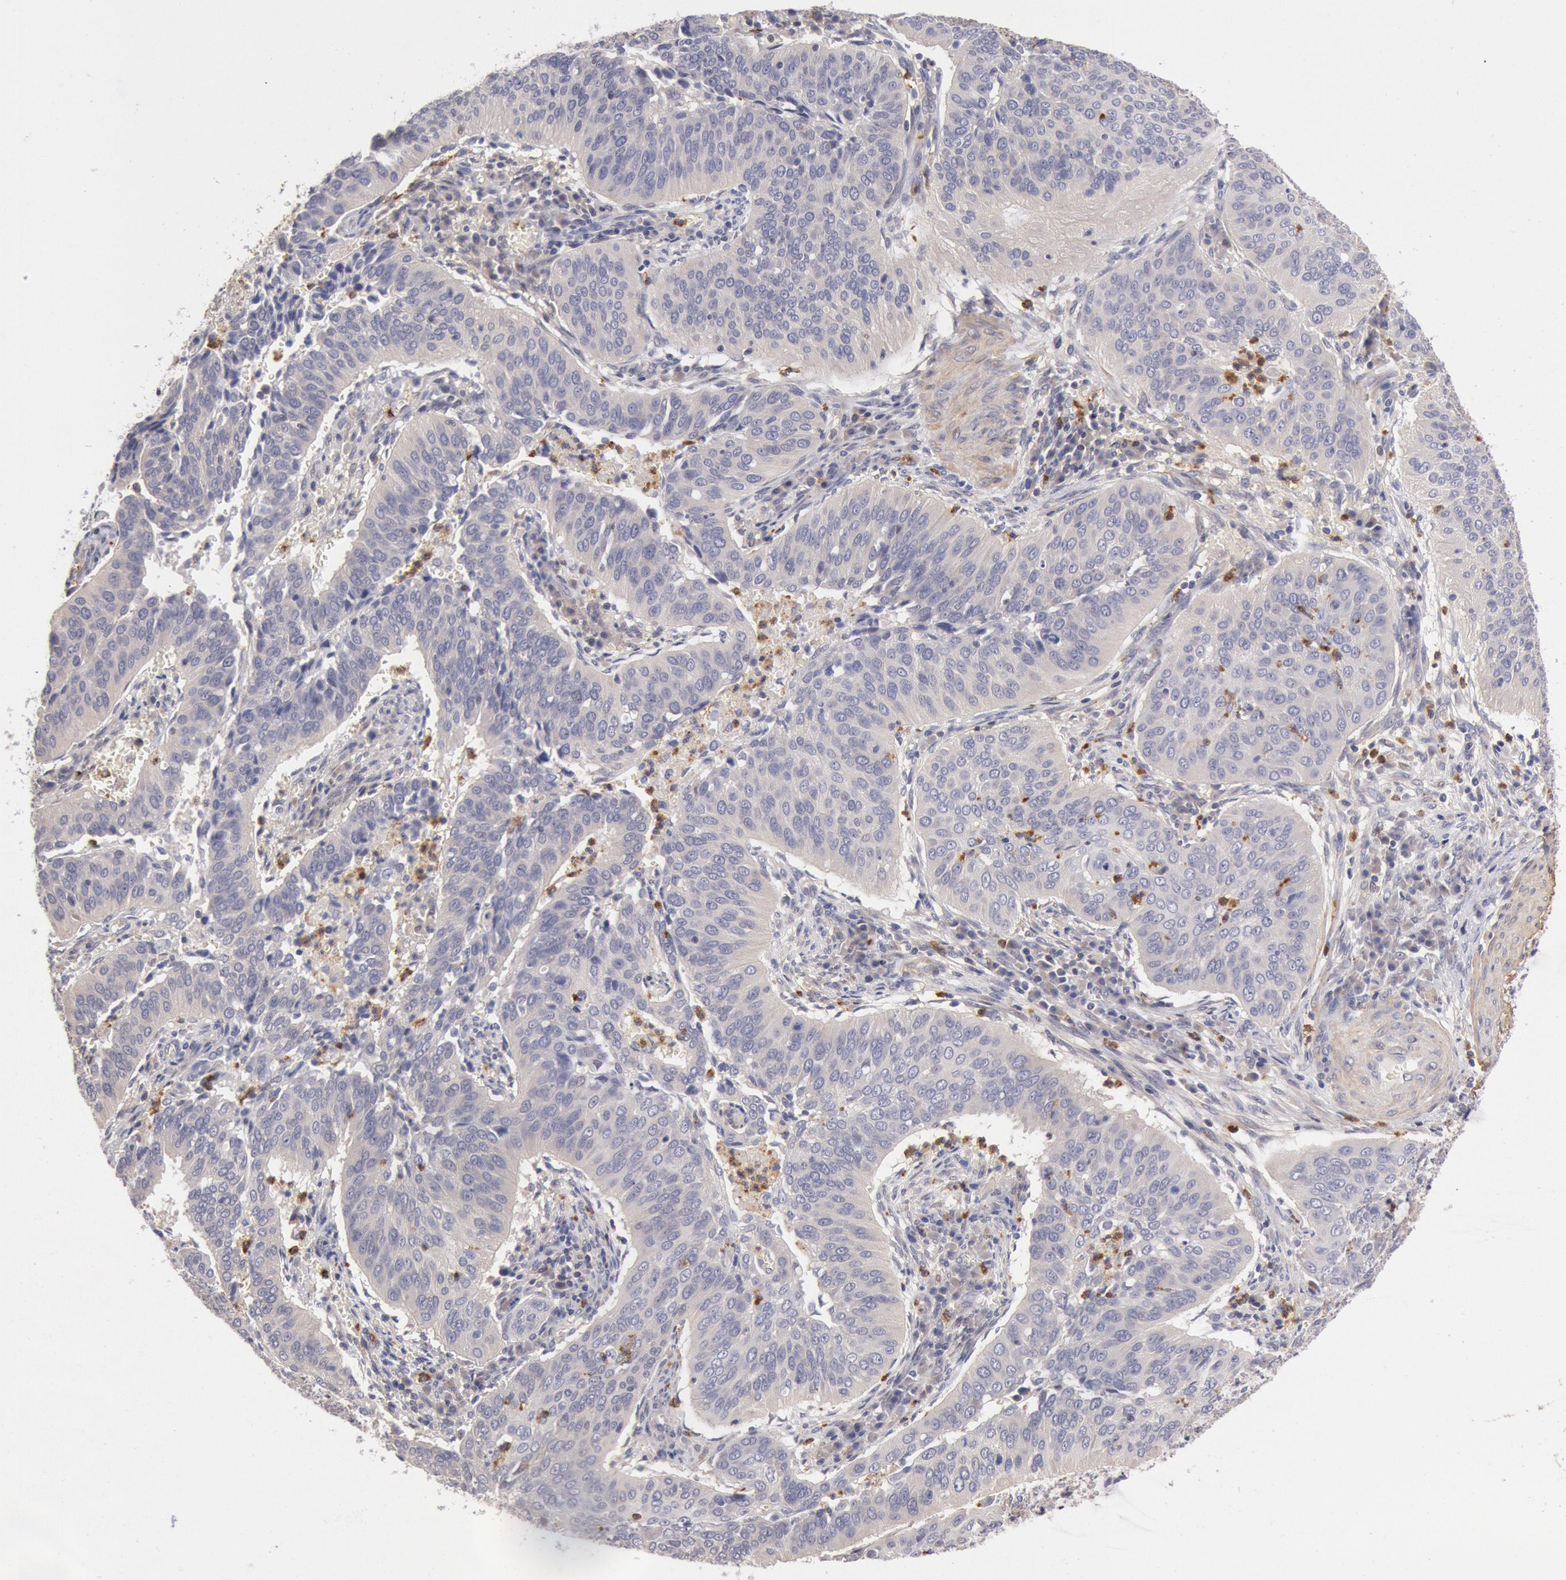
{"staining": {"intensity": "weak", "quantity": "<25%", "location": "cytoplasmic/membranous"}, "tissue": "cervical cancer", "cell_type": "Tumor cells", "image_type": "cancer", "snomed": [{"axis": "morphology", "description": "Squamous cell carcinoma, NOS"}, {"axis": "topography", "description": "Cervix"}], "caption": "DAB (3,3'-diaminobenzidine) immunohistochemical staining of cervical cancer (squamous cell carcinoma) shows no significant expression in tumor cells. The staining was performed using DAB (3,3'-diaminobenzidine) to visualize the protein expression in brown, while the nuclei were stained in blue with hematoxylin (Magnification: 20x).", "gene": "TMED8", "patient": {"sex": "female", "age": 39}}